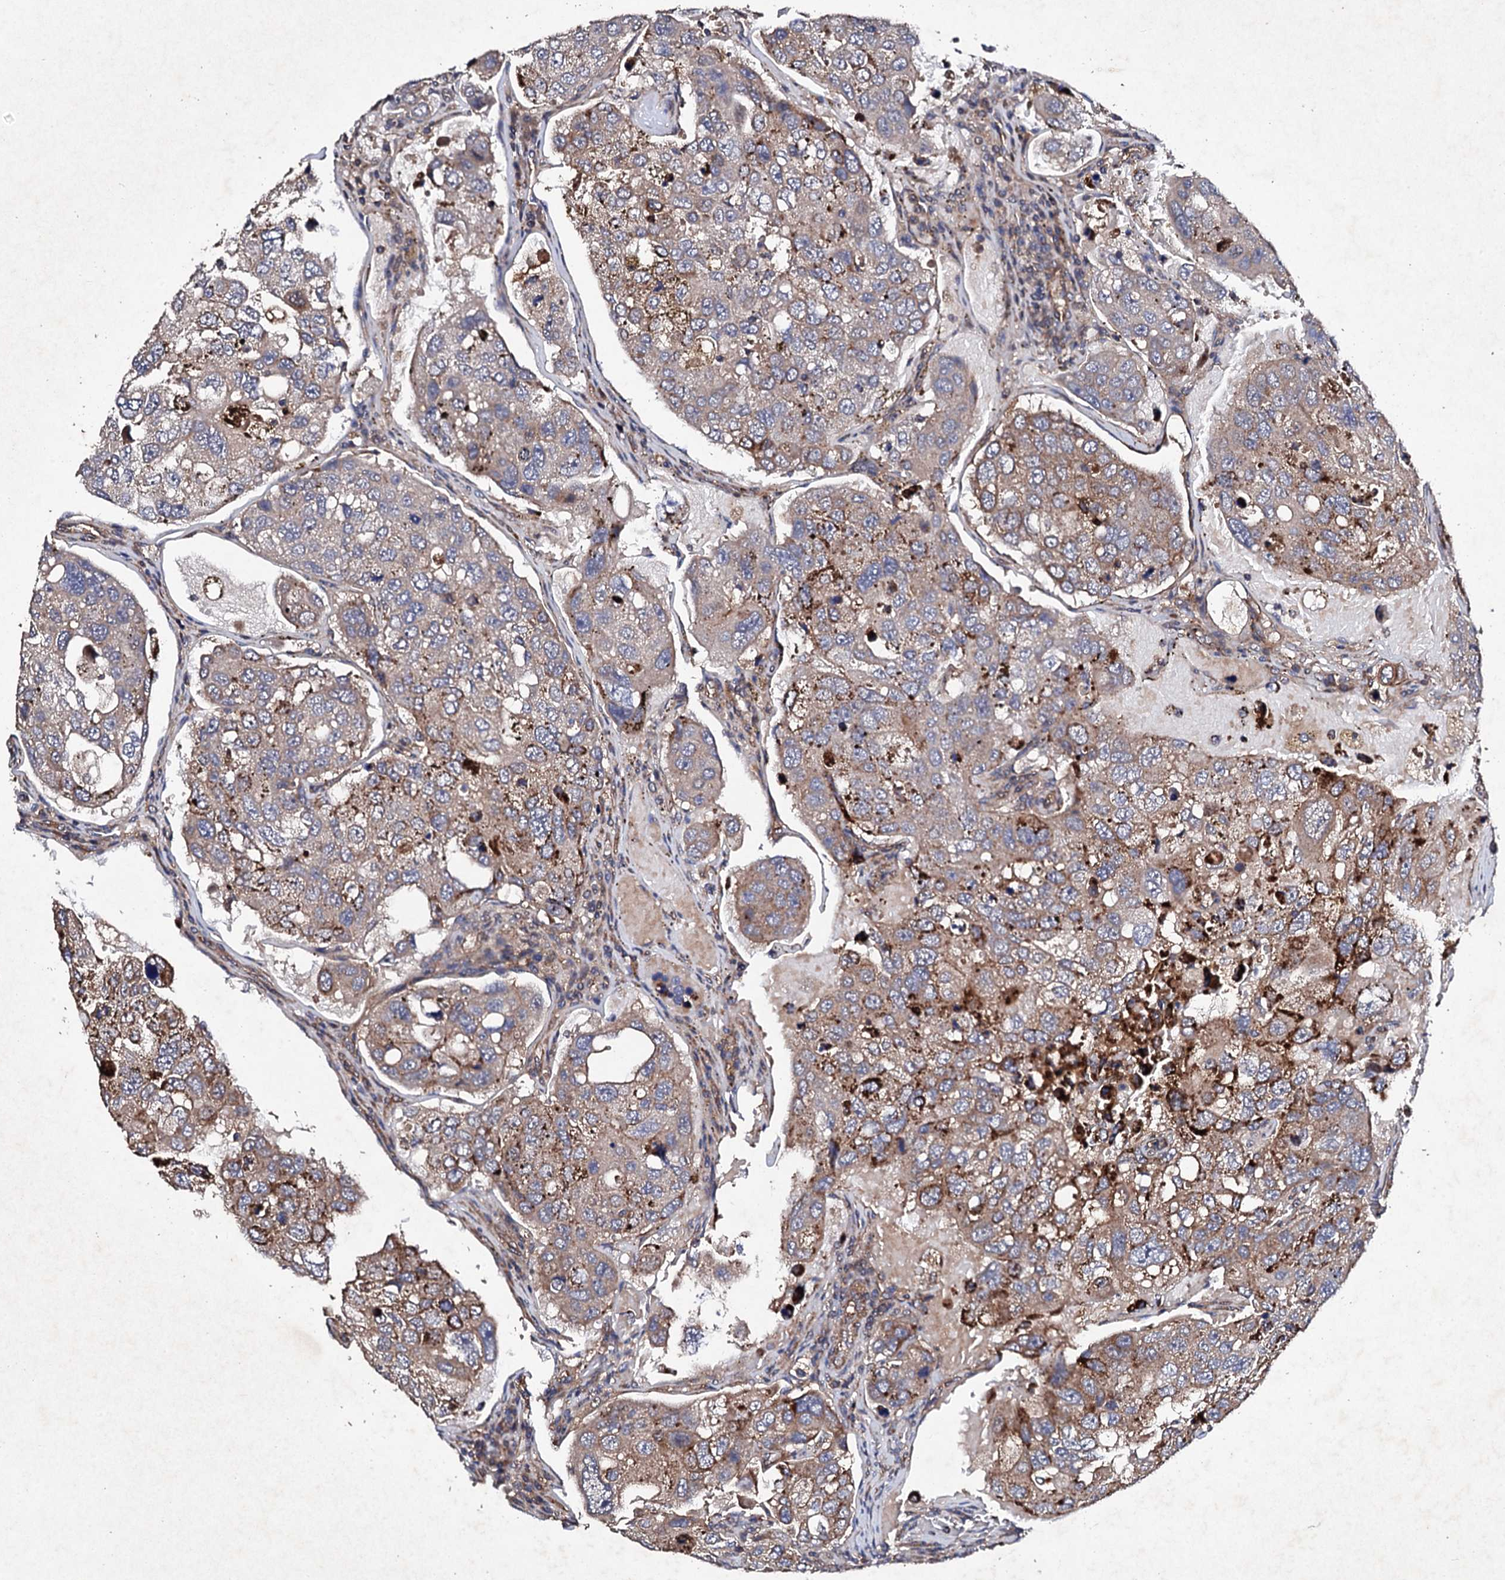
{"staining": {"intensity": "moderate", "quantity": ">75%", "location": "cytoplasmic/membranous"}, "tissue": "urothelial cancer", "cell_type": "Tumor cells", "image_type": "cancer", "snomed": [{"axis": "morphology", "description": "Urothelial carcinoma, High grade"}, {"axis": "topography", "description": "Lymph node"}, {"axis": "topography", "description": "Urinary bladder"}], "caption": "Immunohistochemistry histopathology image of neoplastic tissue: urothelial cancer stained using immunohistochemistry demonstrates medium levels of moderate protein expression localized specifically in the cytoplasmic/membranous of tumor cells, appearing as a cytoplasmic/membranous brown color.", "gene": "MOCOS", "patient": {"sex": "male", "age": 51}}